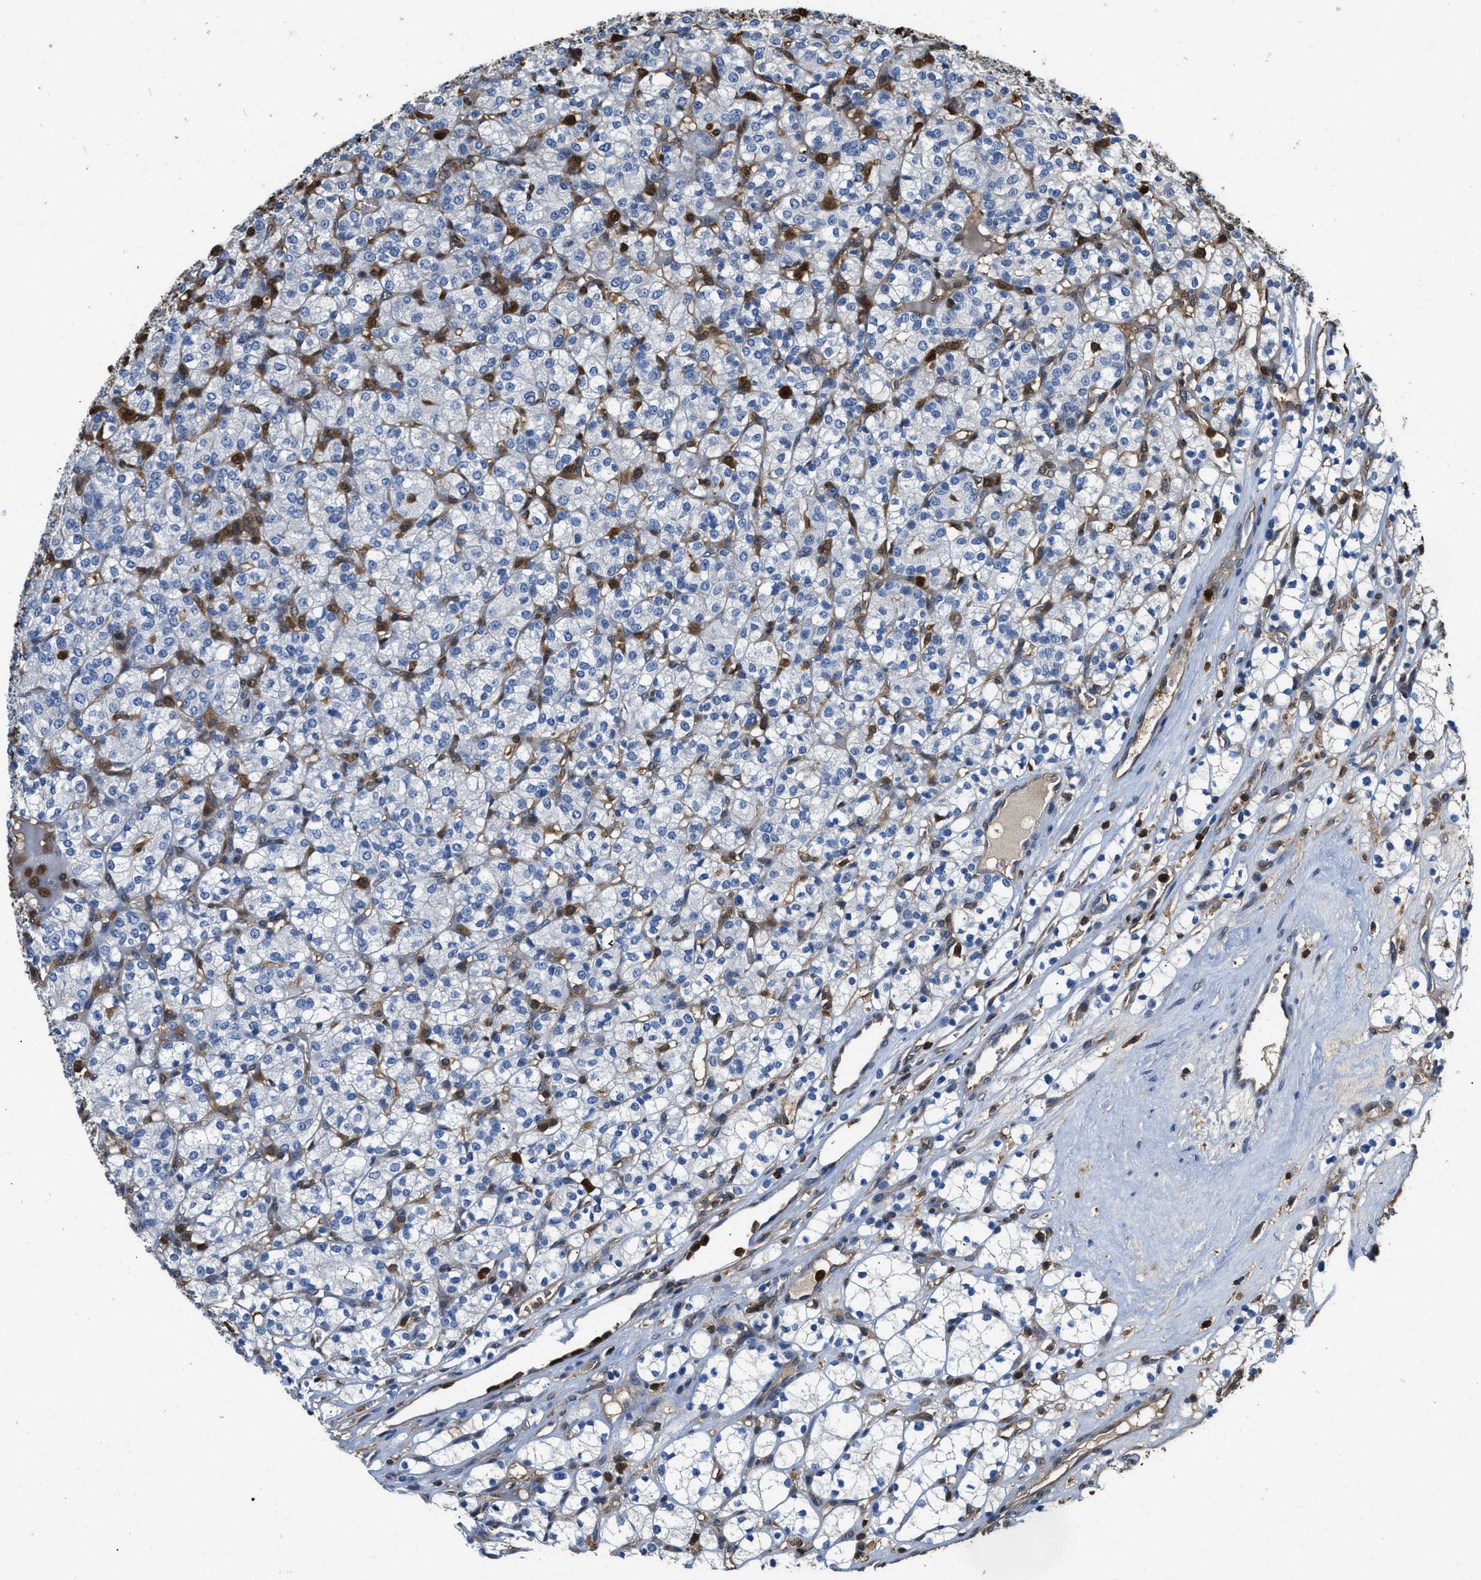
{"staining": {"intensity": "negative", "quantity": "none", "location": "none"}, "tissue": "renal cancer", "cell_type": "Tumor cells", "image_type": "cancer", "snomed": [{"axis": "morphology", "description": "Adenocarcinoma, NOS"}, {"axis": "topography", "description": "Kidney"}], "caption": "An immunohistochemistry image of renal cancer is shown. There is no staining in tumor cells of renal cancer.", "gene": "ARHGDIB", "patient": {"sex": "male", "age": 77}}